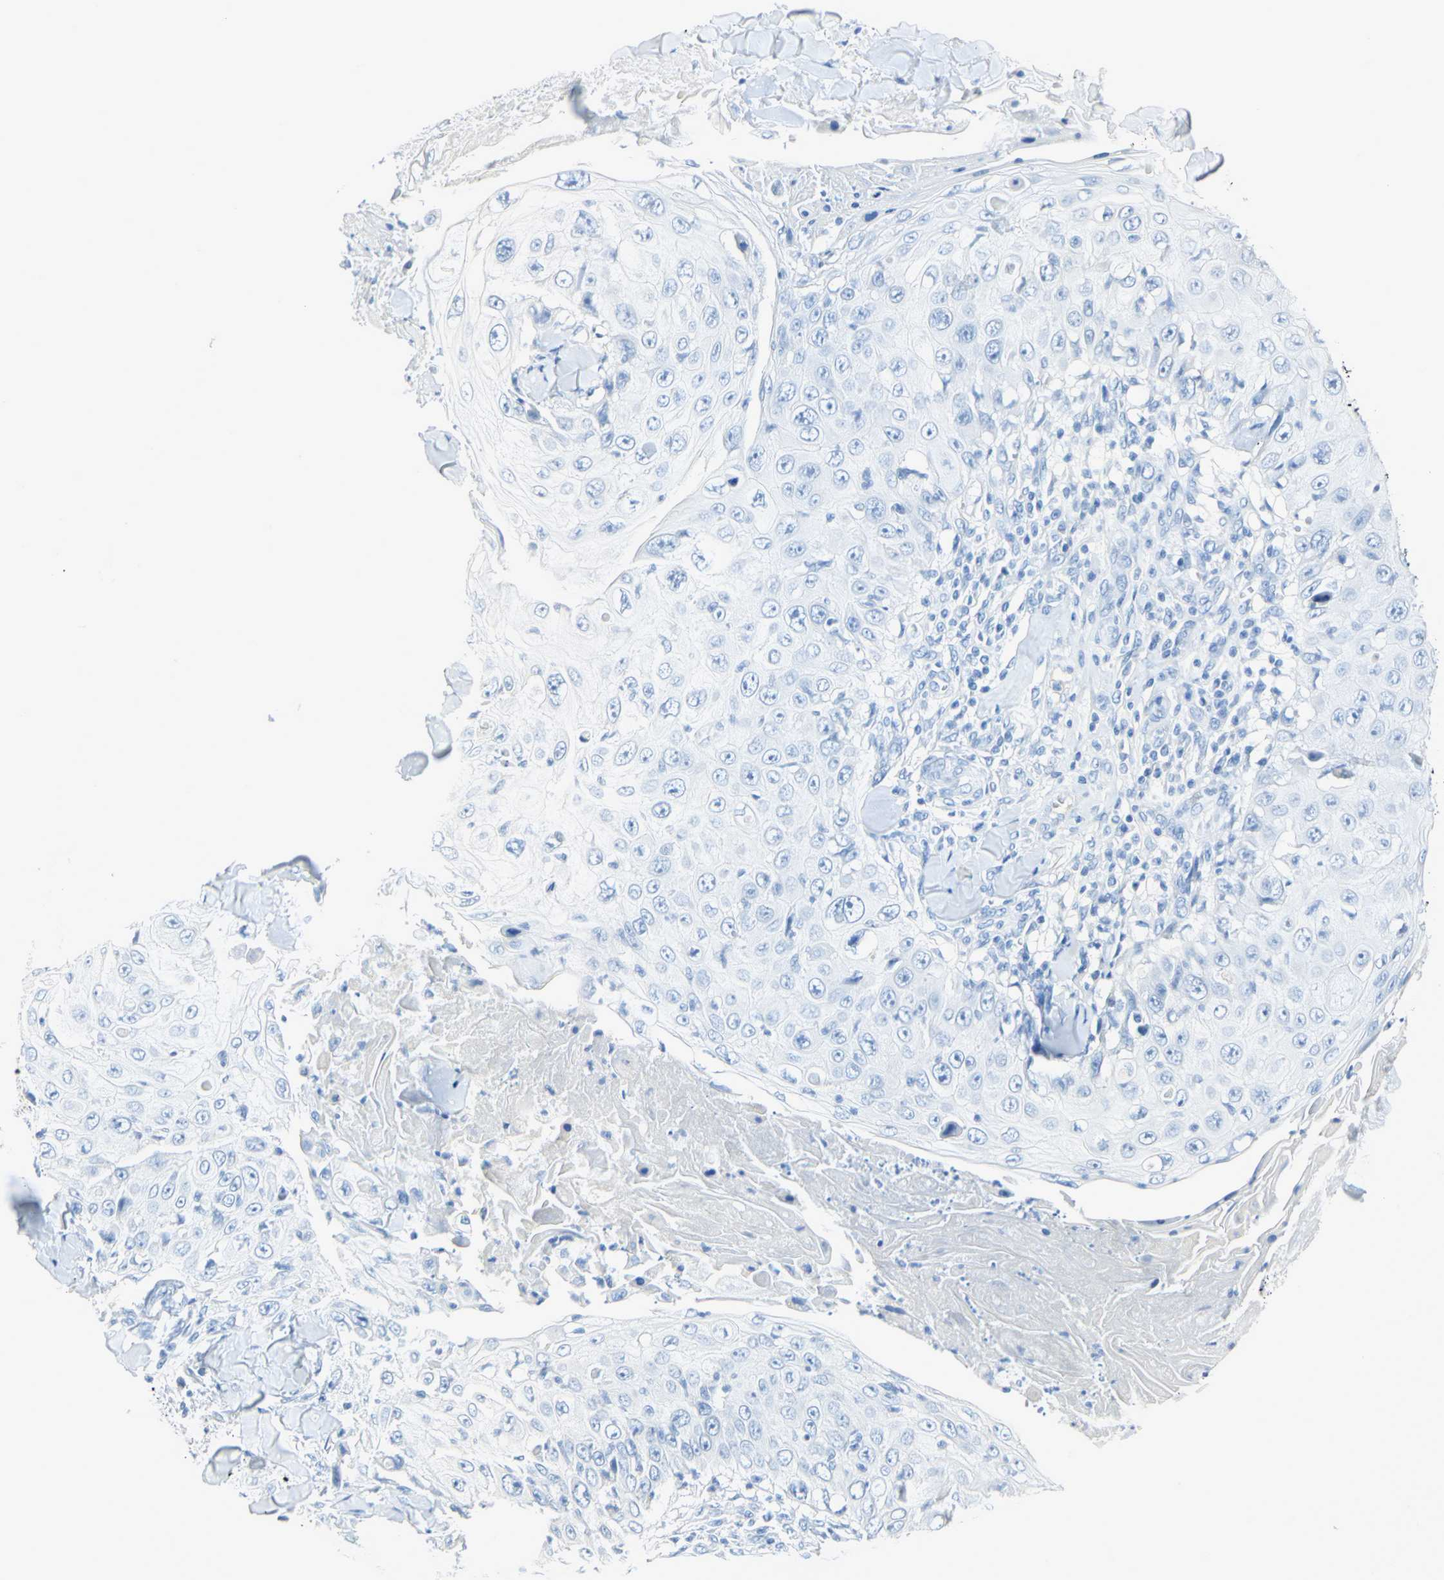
{"staining": {"intensity": "negative", "quantity": "none", "location": "none"}, "tissue": "skin cancer", "cell_type": "Tumor cells", "image_type": "cancer", "snomed": [{"axis": "morphology", "description": "Squamous cell carcinoma, NOS"}, {"axis": "topography", "description": "Skin"}], "caption": "Immunohistochemistry (IHC) photomicrograph of neoplastic tissue: human squamous cell carcinoma (skin) stained with DAB shows no significant protein staining in tumor cells. (Brightfield microscopy of DAB immunohistochemistry (IHC) at high magnification).", "gene": "CA3", "patient": {"sex": "male", "age": 86}}